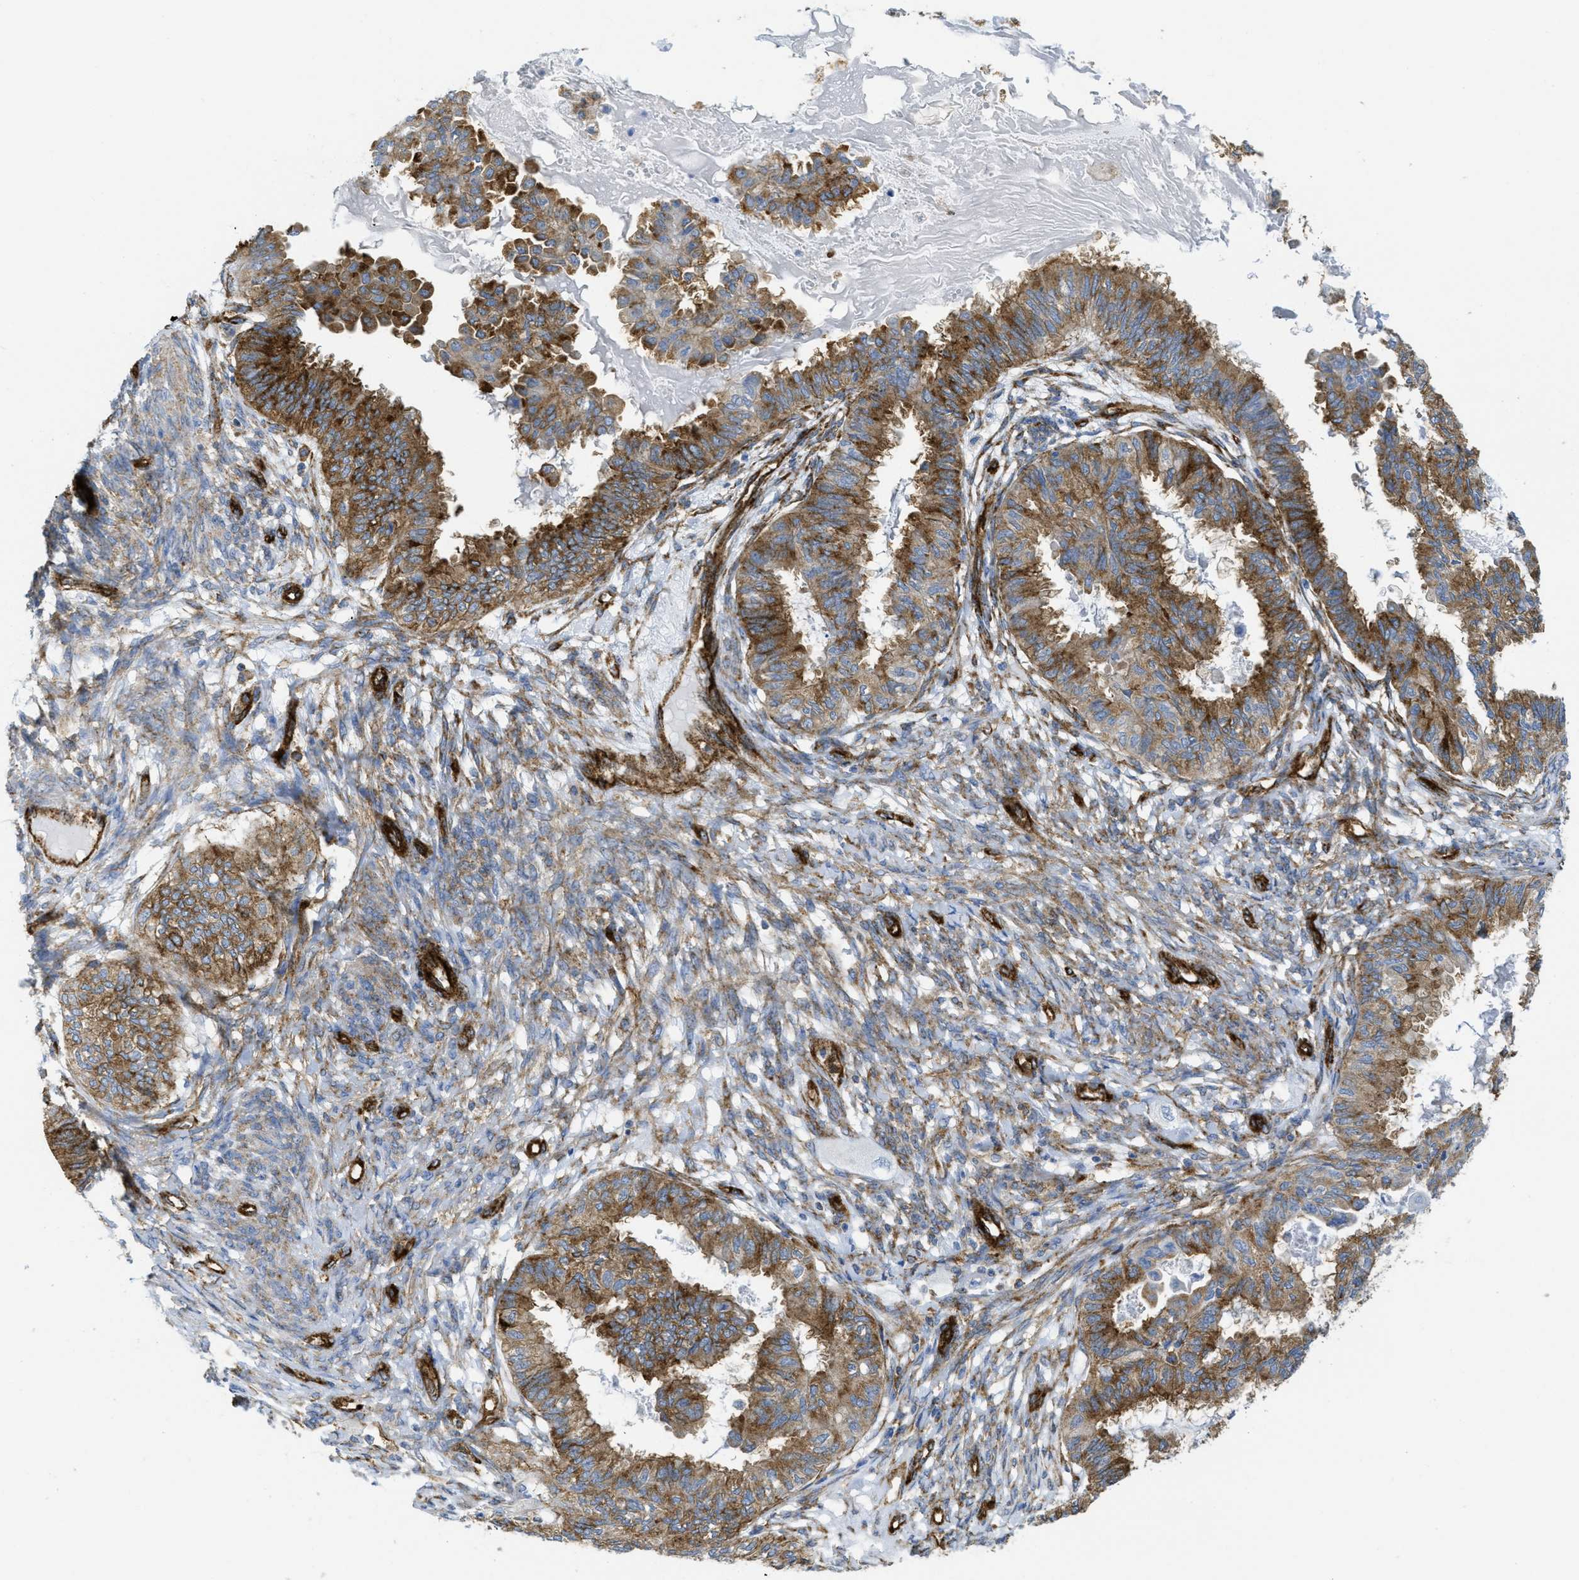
{"staining": {"intensity": "moderate", "quantity": ">75%", "location": "cytoplasmic/membranous"}, "tissue": "cervical cancer", "cell_type": "Tumor cells", "image_type": "cancer", "snomed": [{"axis": "morphology", "description": "Normal tissue, NOS"}, {"axis": "morphology", "description": "Adenocarcinoma, NOS"}, {"axis": "topography", "description": "Cervix"}, {"axis": "topography", "description": "Endometrium"}], "caption": "Adenocarcinoma (cervical) stained with a protein marker demonstrates moderate staining in tumor cells.", "gene": "HIP1", "patient": {"sex": "female", "age": 86}}